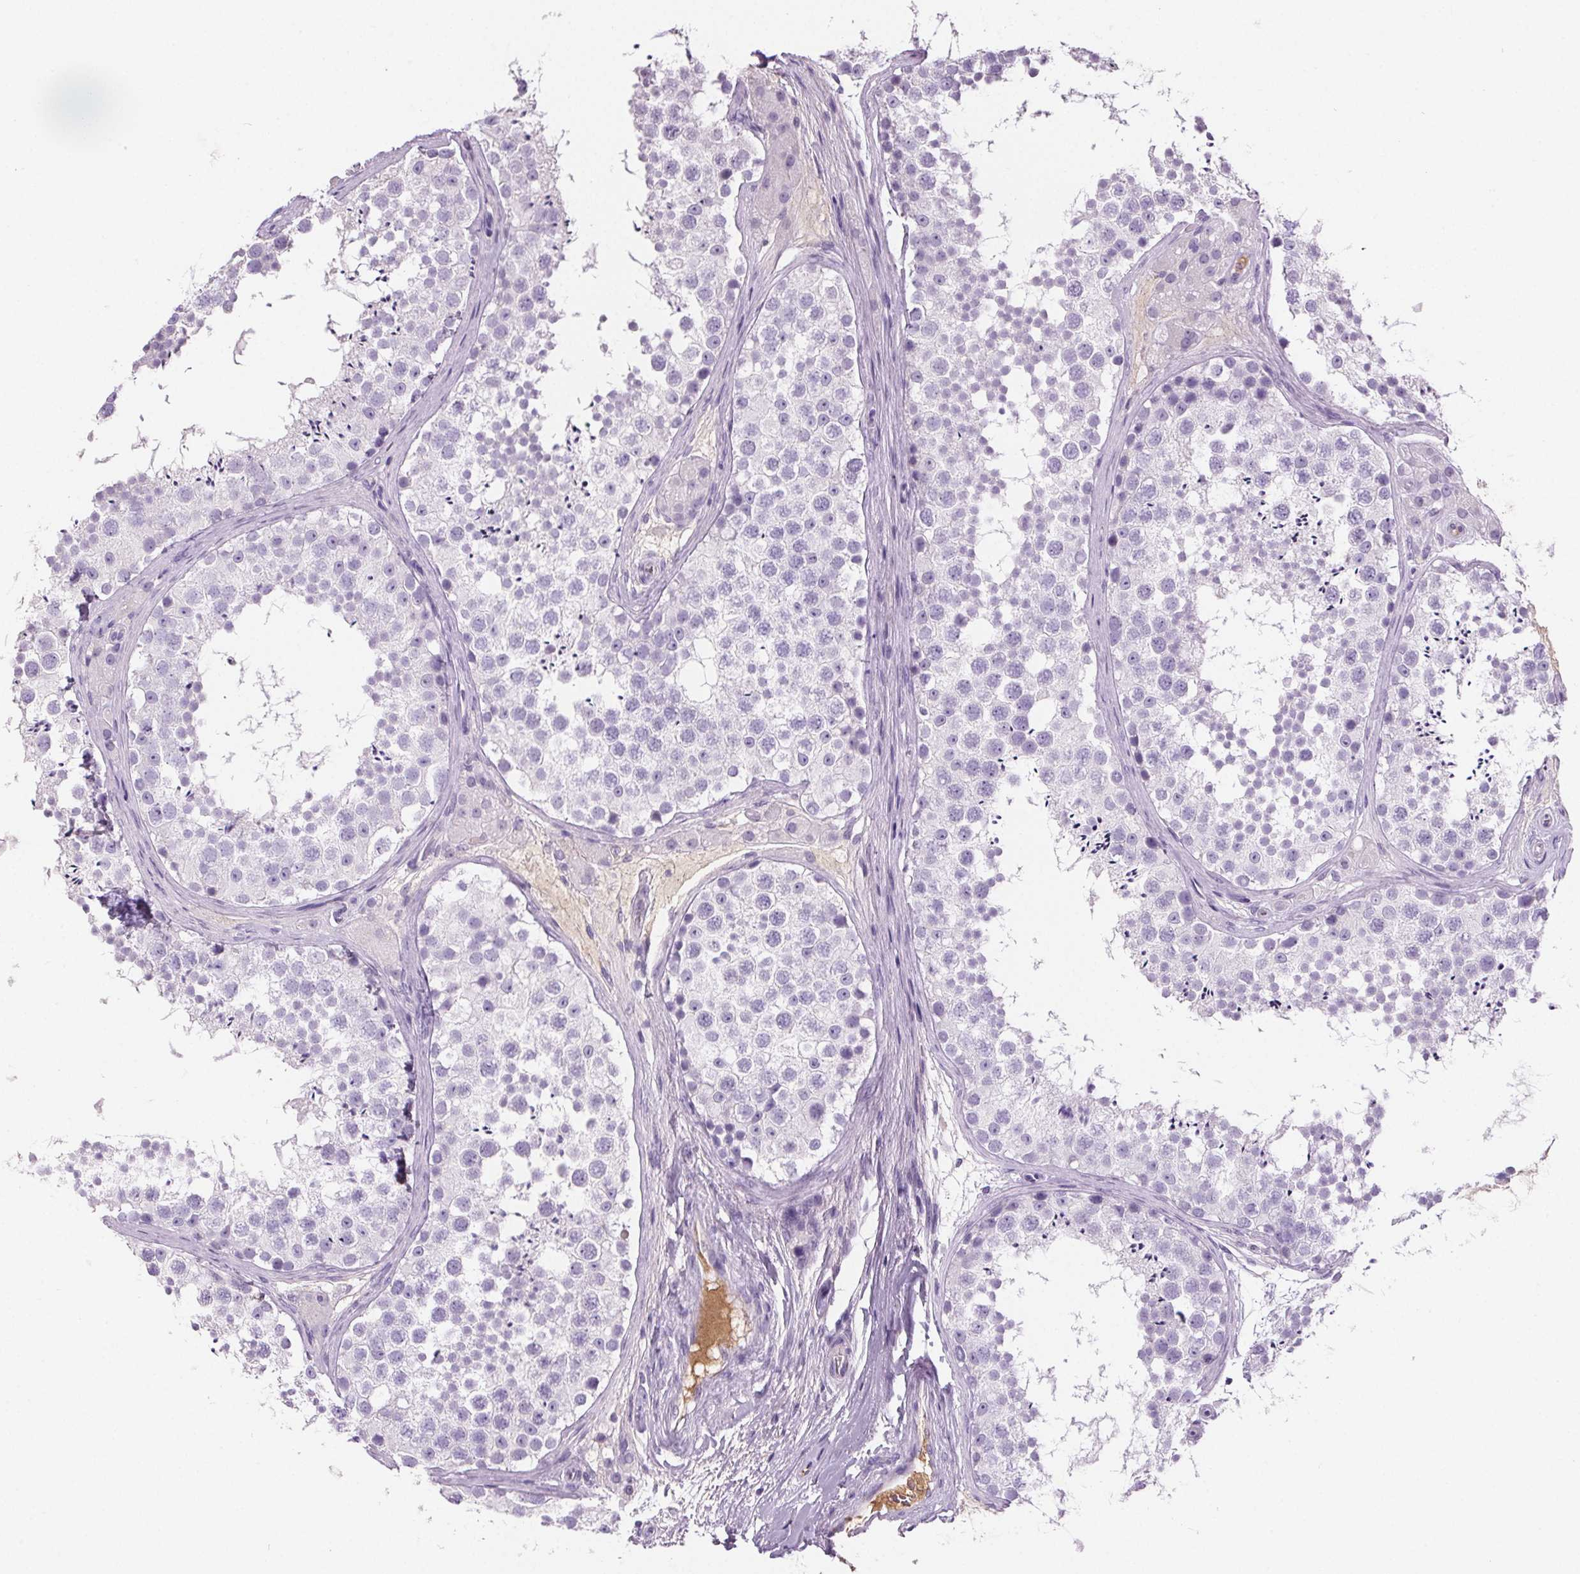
{"staining": {"intensity": "negative", "quantity": "none", "location": "none"}, "tissue": "testis", "cell_type": "Cells in seminiferous ducts", "image_type": "normal", "snomed": [{"axis": "morphology", "description": "Normal tissue, NOS"}, {"axis": "topography", "description": "Testis"}], "caption": "Photomicrograph shows no protein staining in cells in seminiferous ducts of benign testis. (Brightfield microscopy of DAB immunohistochemistry at high magnification).", "gene": "CD5L", "patient": {"sex": "male", "age": 41}}